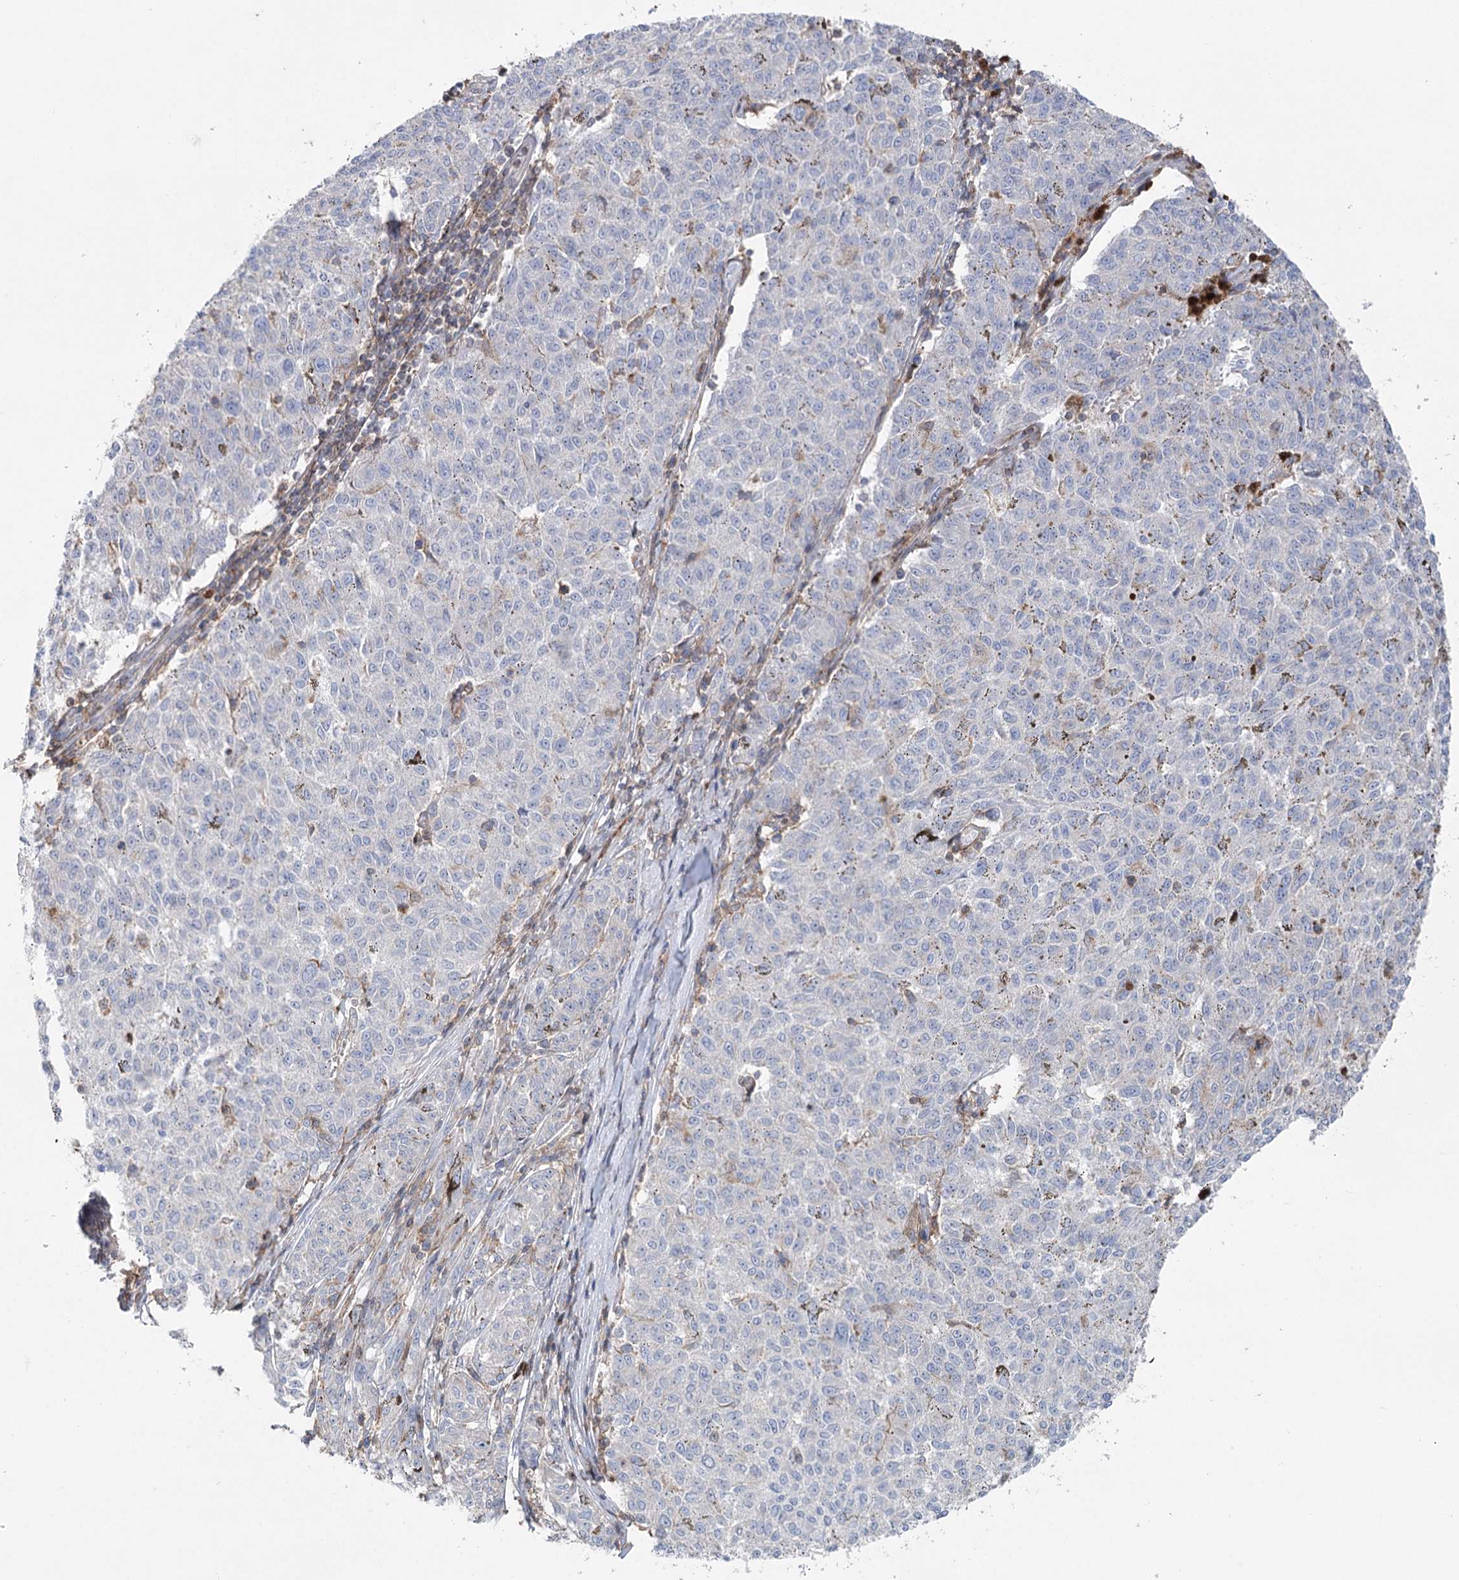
{"staining": {"intensity": "negative", "quantity": "none", "location": "none"}, "tissue": "melanoma", "cell_type": "Tumor cells", "image_type": "cancer", "snomed": [{"axis": "morphology", "description": "Malignant melanoma, NOS"}, {"axis": "topography", "description": "Skin"}], "caption": "A micrograph of malignant melanoma stained for a protein exhibits no brown staining in tumor cells.", "gene": "LARP1B", "patient": {"sex": "female", "age": 72}}